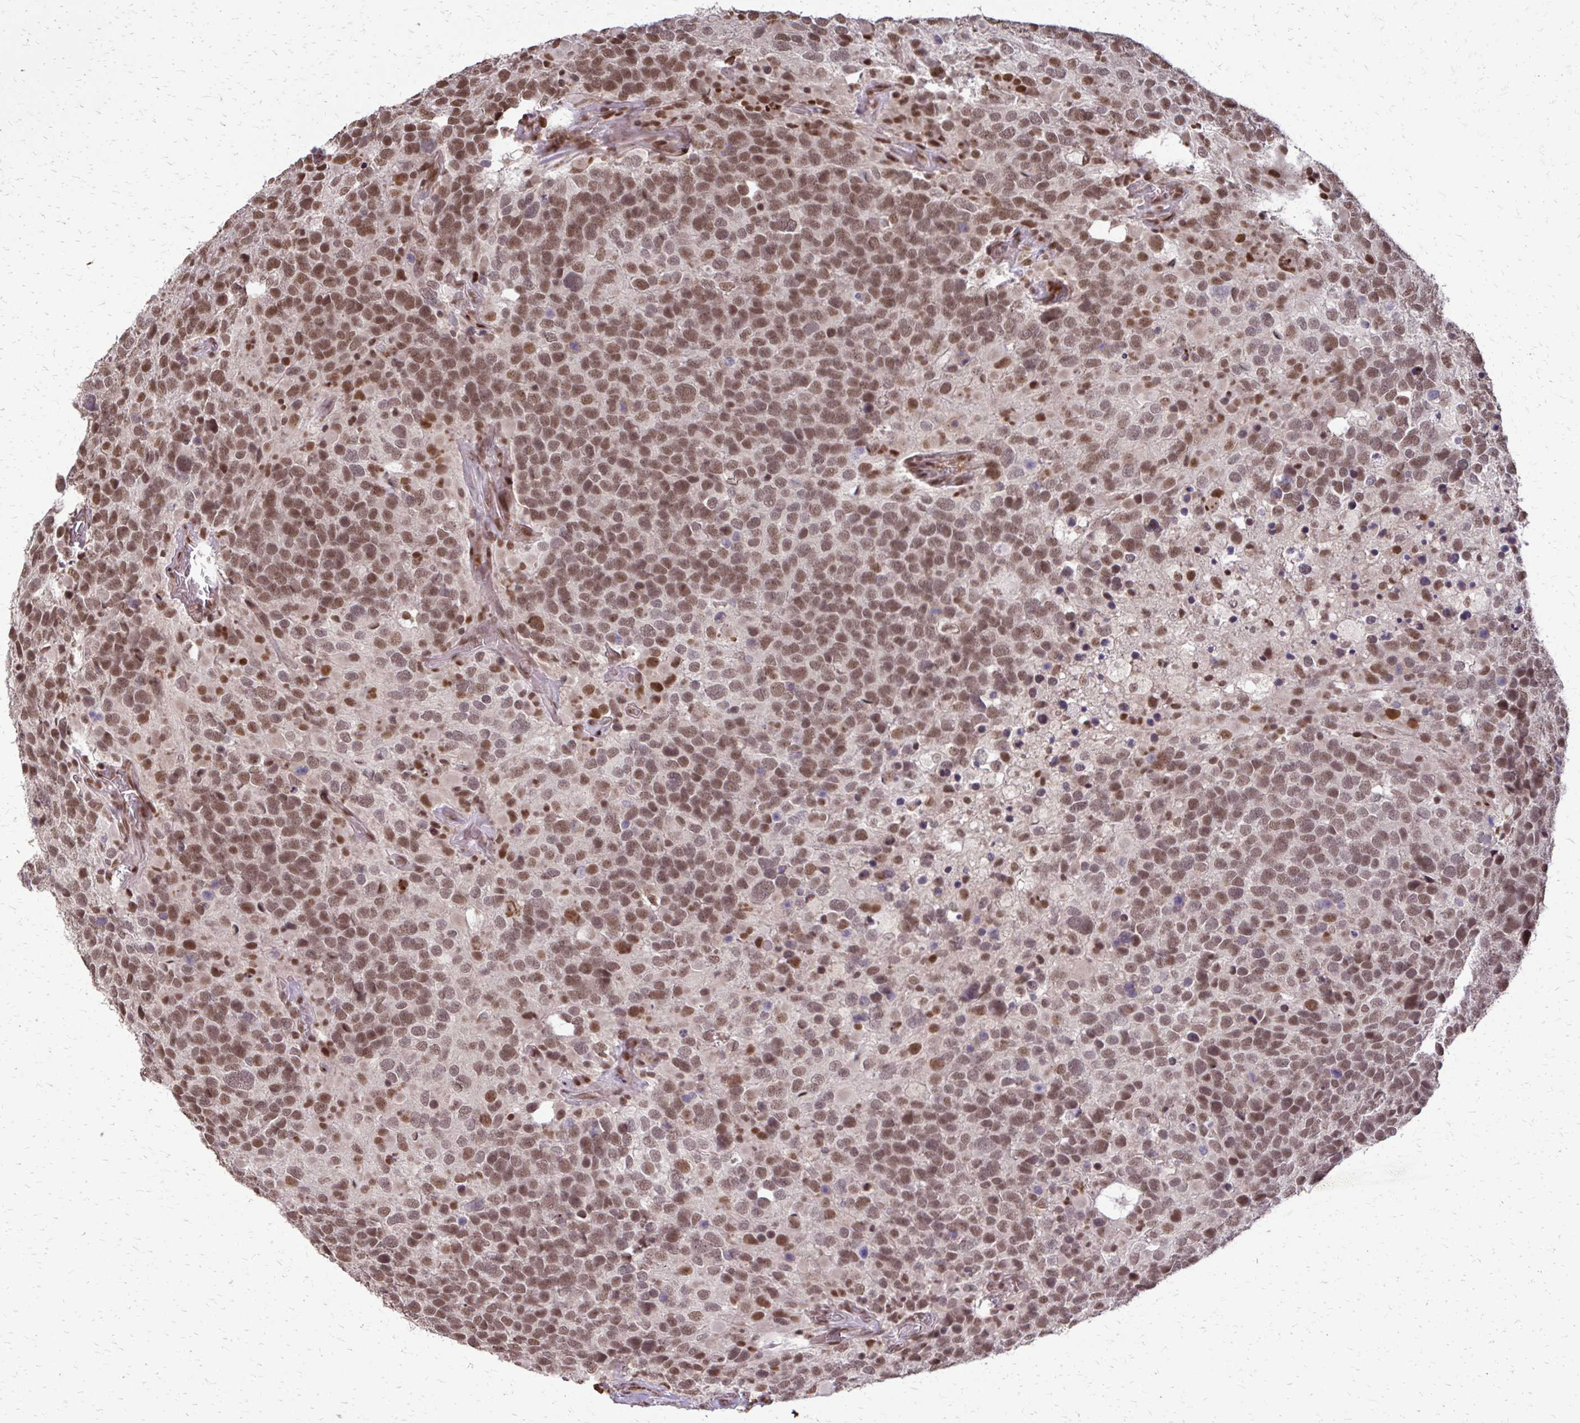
{"staining": {"intensity": "moderate", "quantity": ">75%", "location": "nuclear"}, "tissue": "glioma", "cell_type": "Tumor cells", "image_type": "cancer", "snomed": [{"axis": "morphology", "description": "Glioma, malignant, High grade"}, {"axis": "topography", "description": "Brain"}], "caption": "Glioma was stained to show a protein in brown. There is medium levels of moderate nuclear staining in about >75% of tumor cells.", "gene": "SS18", "patient": {"sex": "female", "age": 40}}